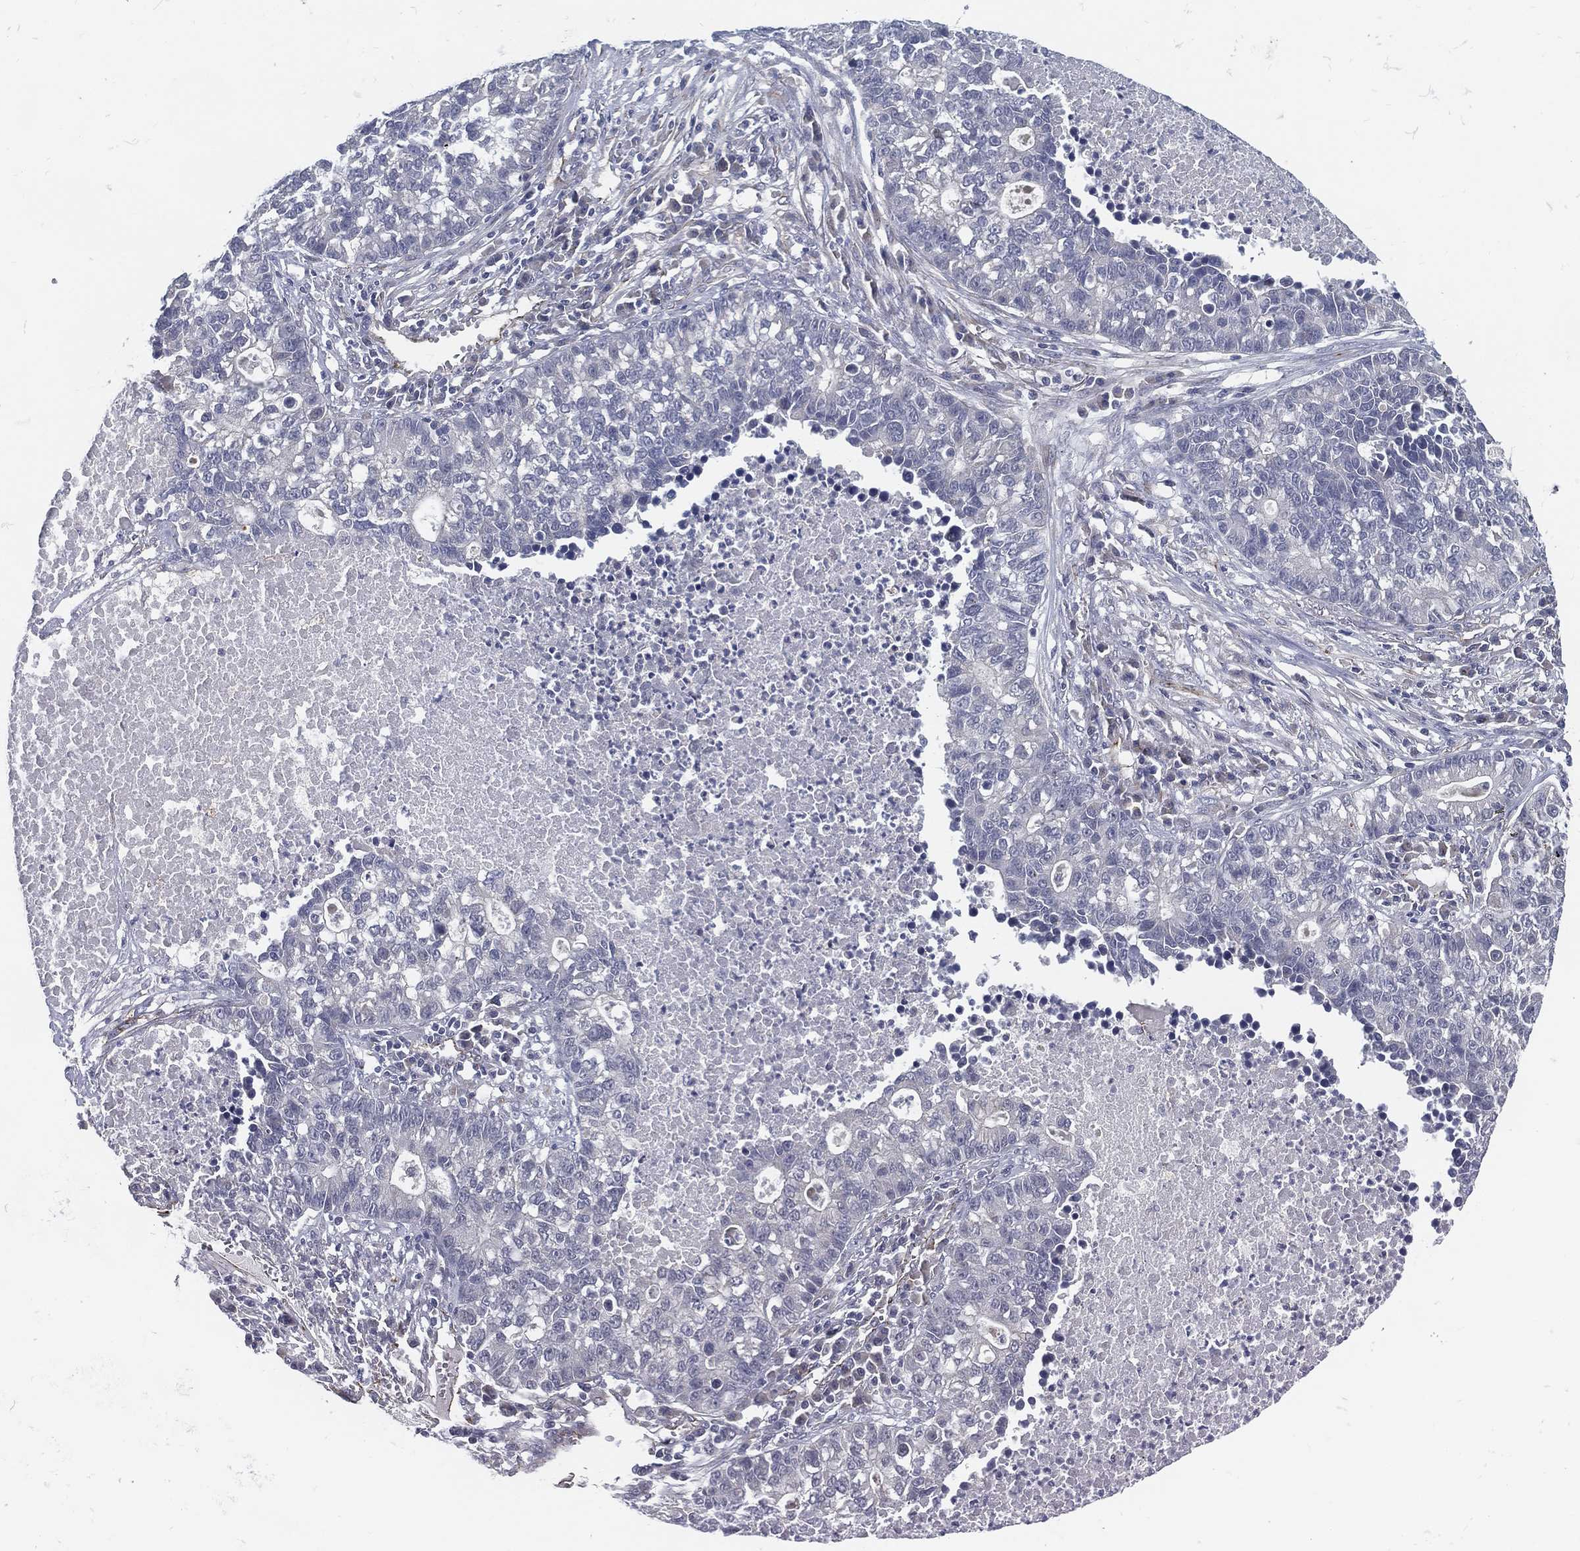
{"staining": {"intensity": "negative", "quantity": "none", "location": "none"}, "tissue": "lung cancer", "cell_type": "Tumor cells", "image_type": "cancer", "snomed": [{"axis": "morphology", "description": "Adenocarcinoma, NOS"}, {"axis": "topography", "description": "Lung"}], "caption": "DAB (3,3'-diaminobenzidine) immunohistochemical staining of human lung adenocarcinoma demonstrates no significant staining in tumor cells.", "gene": "LRRC56", "patient": {"sex": "male", "age": 57}}